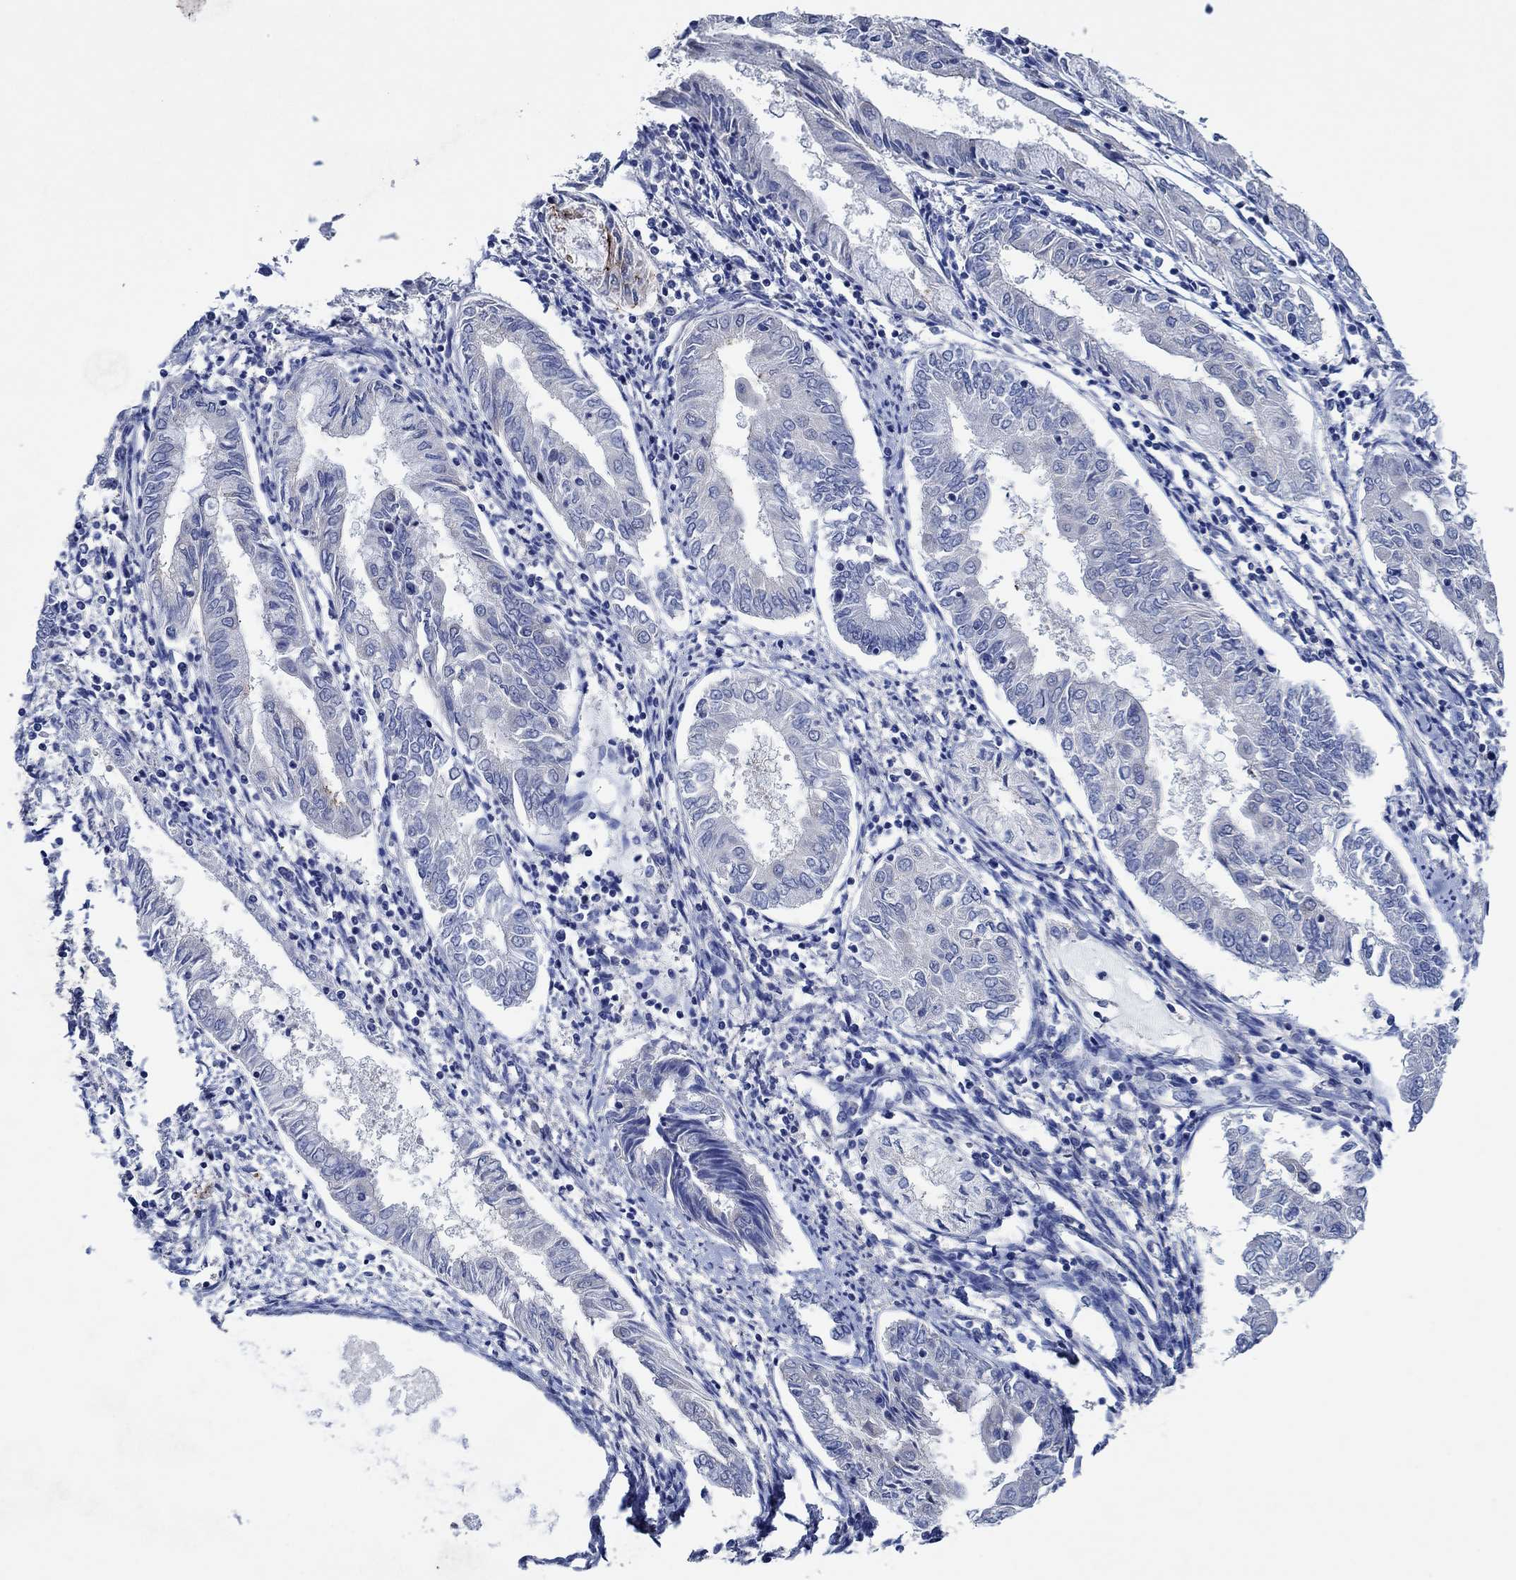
{"staining": {"intensity": "negative", "quantity": "none", "location": "none"}, "tissue": "endometrial cancer", "cell_type": "Tumor cells", "image_type": "cancer", "snomed": [{"axis": "morphology", "description": "Adenocarcinoma, NOS"}, {"axis": "topography", "description": "Endometrium"}], "caption": "The image exhibits no staining of tumor cells in adenocarcinoma (endometrial).", "gene": "PRRT3", "patient": {"sex": "female", "age": 68}}